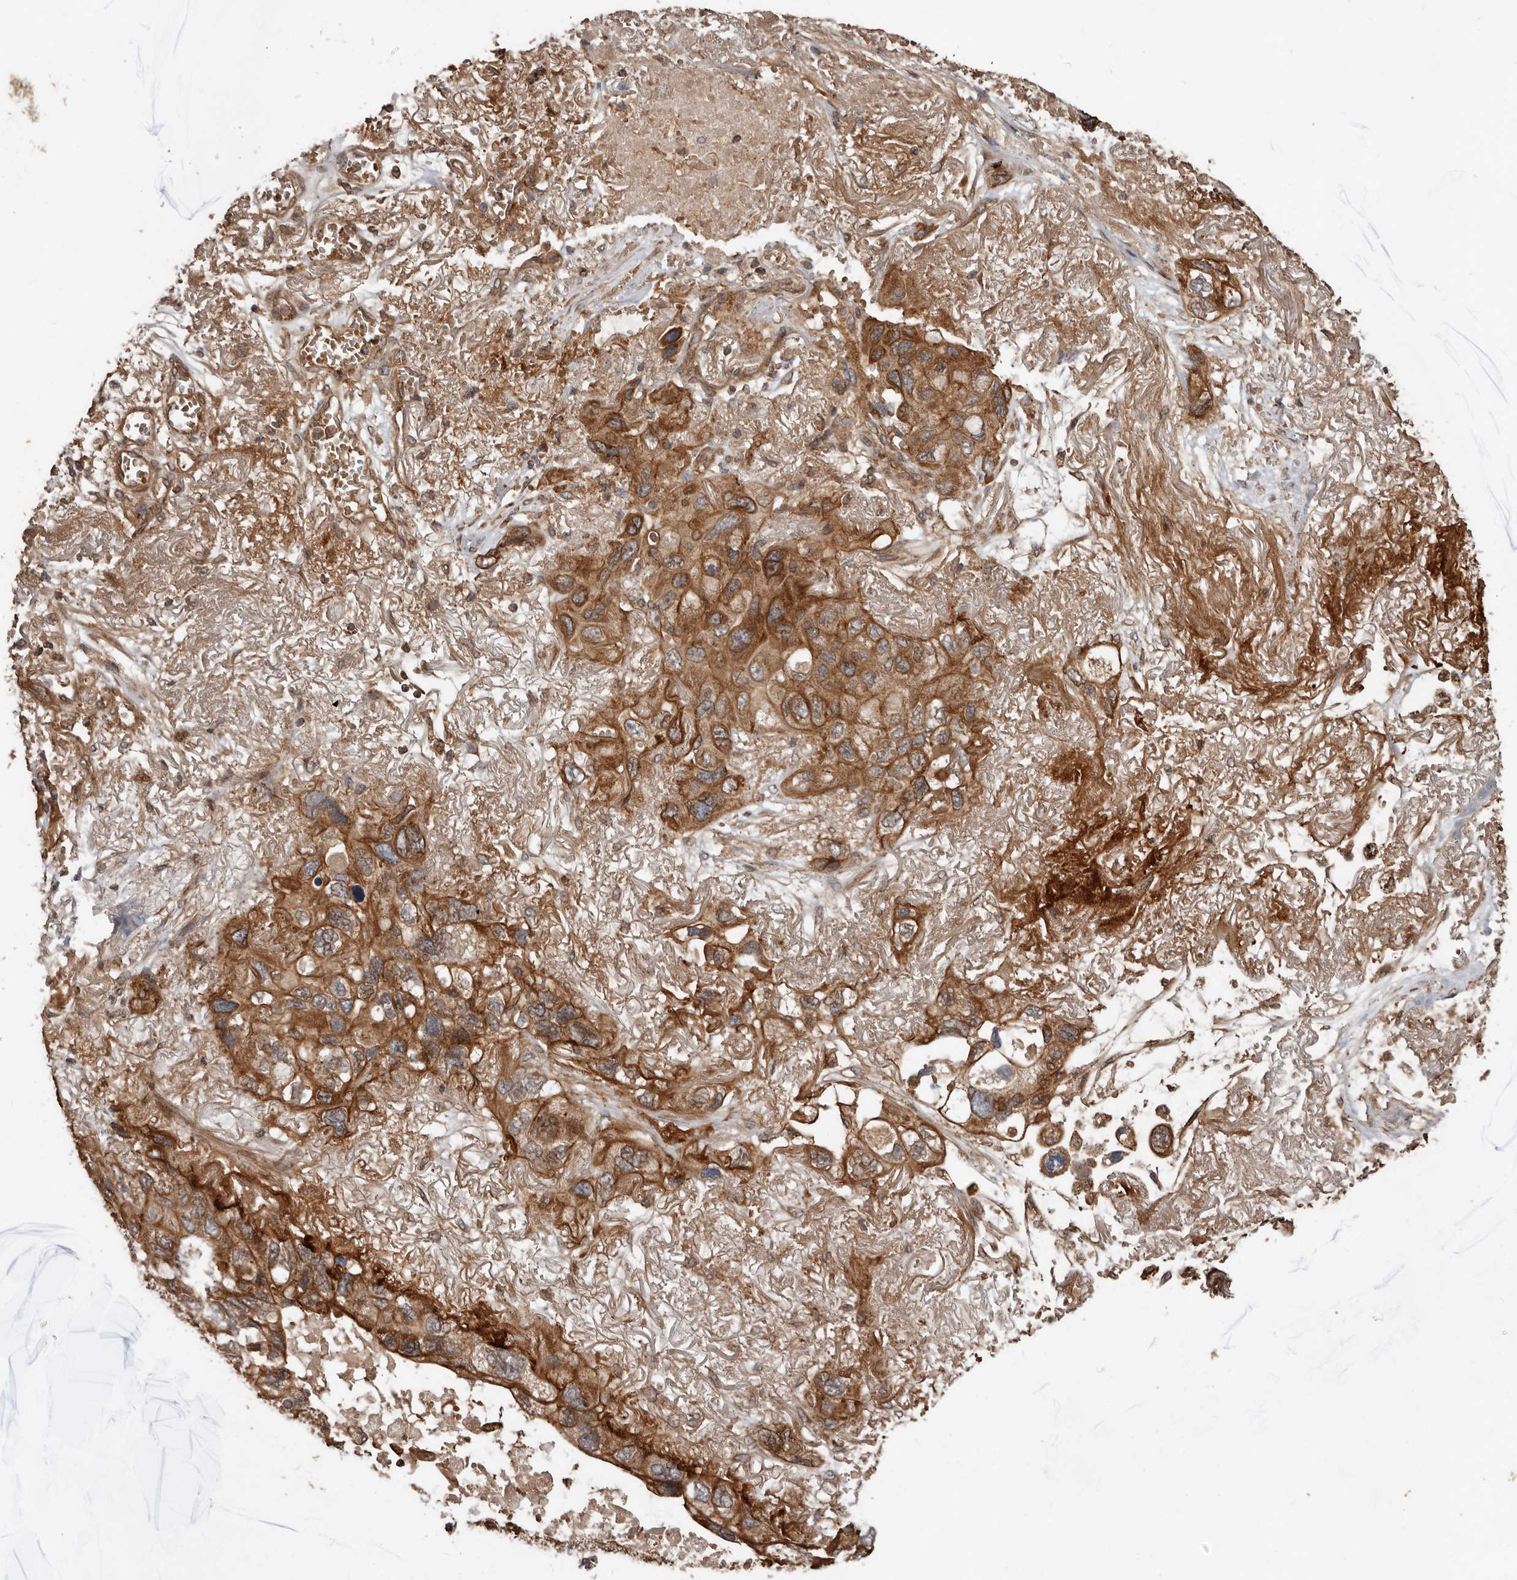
{"staining": {"intensity": "moderate", "quantity": ">75%", "location": "cytoplasmic/membranous"}, "tissue": "lung cancer", "cell_type": "Tumor cells", "image_type": "cancer", "snomed": [{"axis": "morphology", "description": "Squamous cell carcinoma, NOS"}, {"axis": "topography", "description": "Lung"}], "caption": "Immunohistochemistry (IHC) staining of lung cancer (squamous cell carcinoma), which demonstrates medium levels of moderate cytoplasmic/membranous expression in about >75% of tumor cells indicating moderate cytoplasmic/membranous protein positivity. The staining was performed using DAB (brown) for protein detection and nuclei were counterstained in hematoxylin (blue).", "gene": "STK36", "patient": {"sex": "female", "age": 73}}